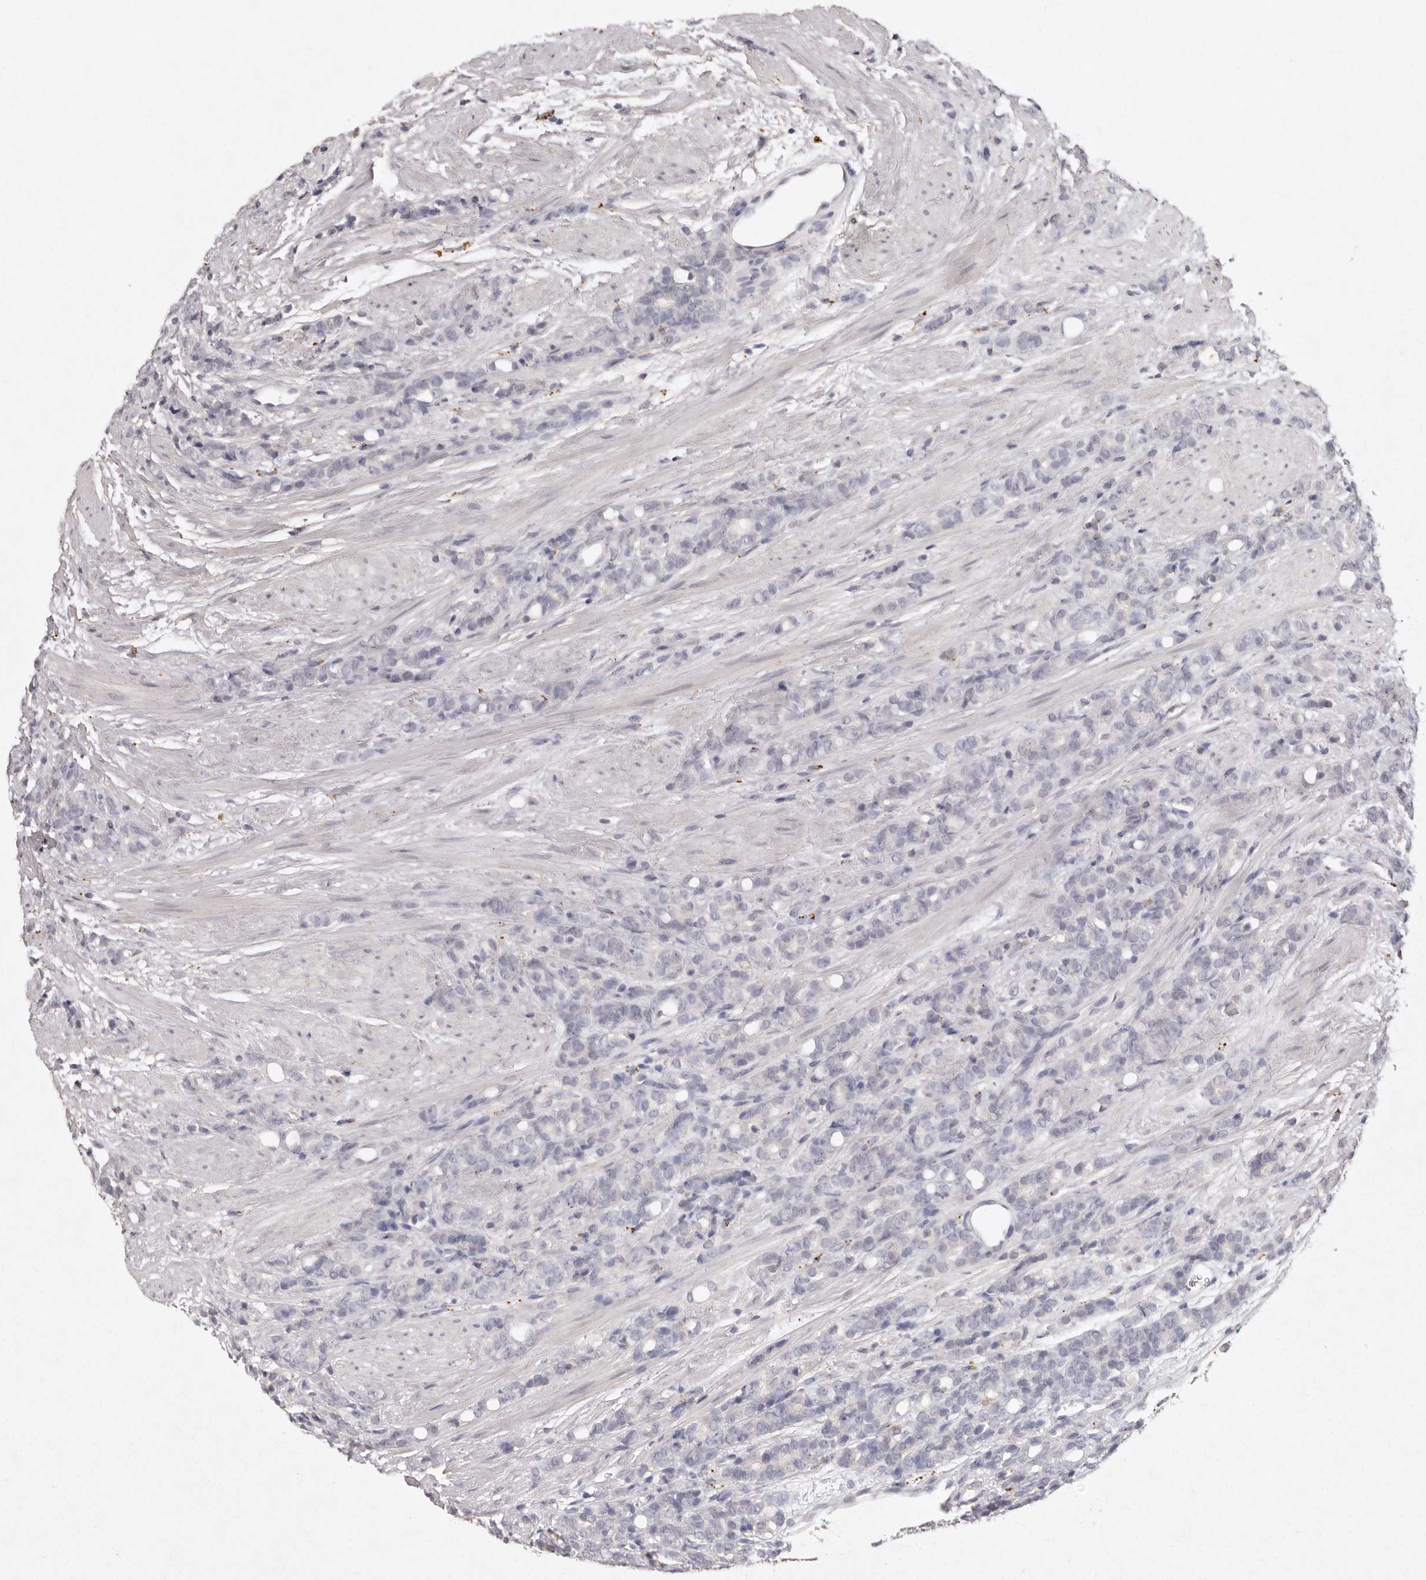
{"staining": {"intensity": "negative", "quantity": "none", "location": "none"}, "tissue": "prostate cancer", "cell_type": "Tumor cells", "image_type": "cancer", "snomed": [{"axis": "morphology", "description": "Adenocarcinoma, High grade"}, {"axis": "topography", "description": "Prostate"}], "caption": "Prostate cancer was stained to show a protein in brown. There is no significant expression in tumor cells.", "gene": "FAM185A", "patient": {"sex": "male", "age": 62}}